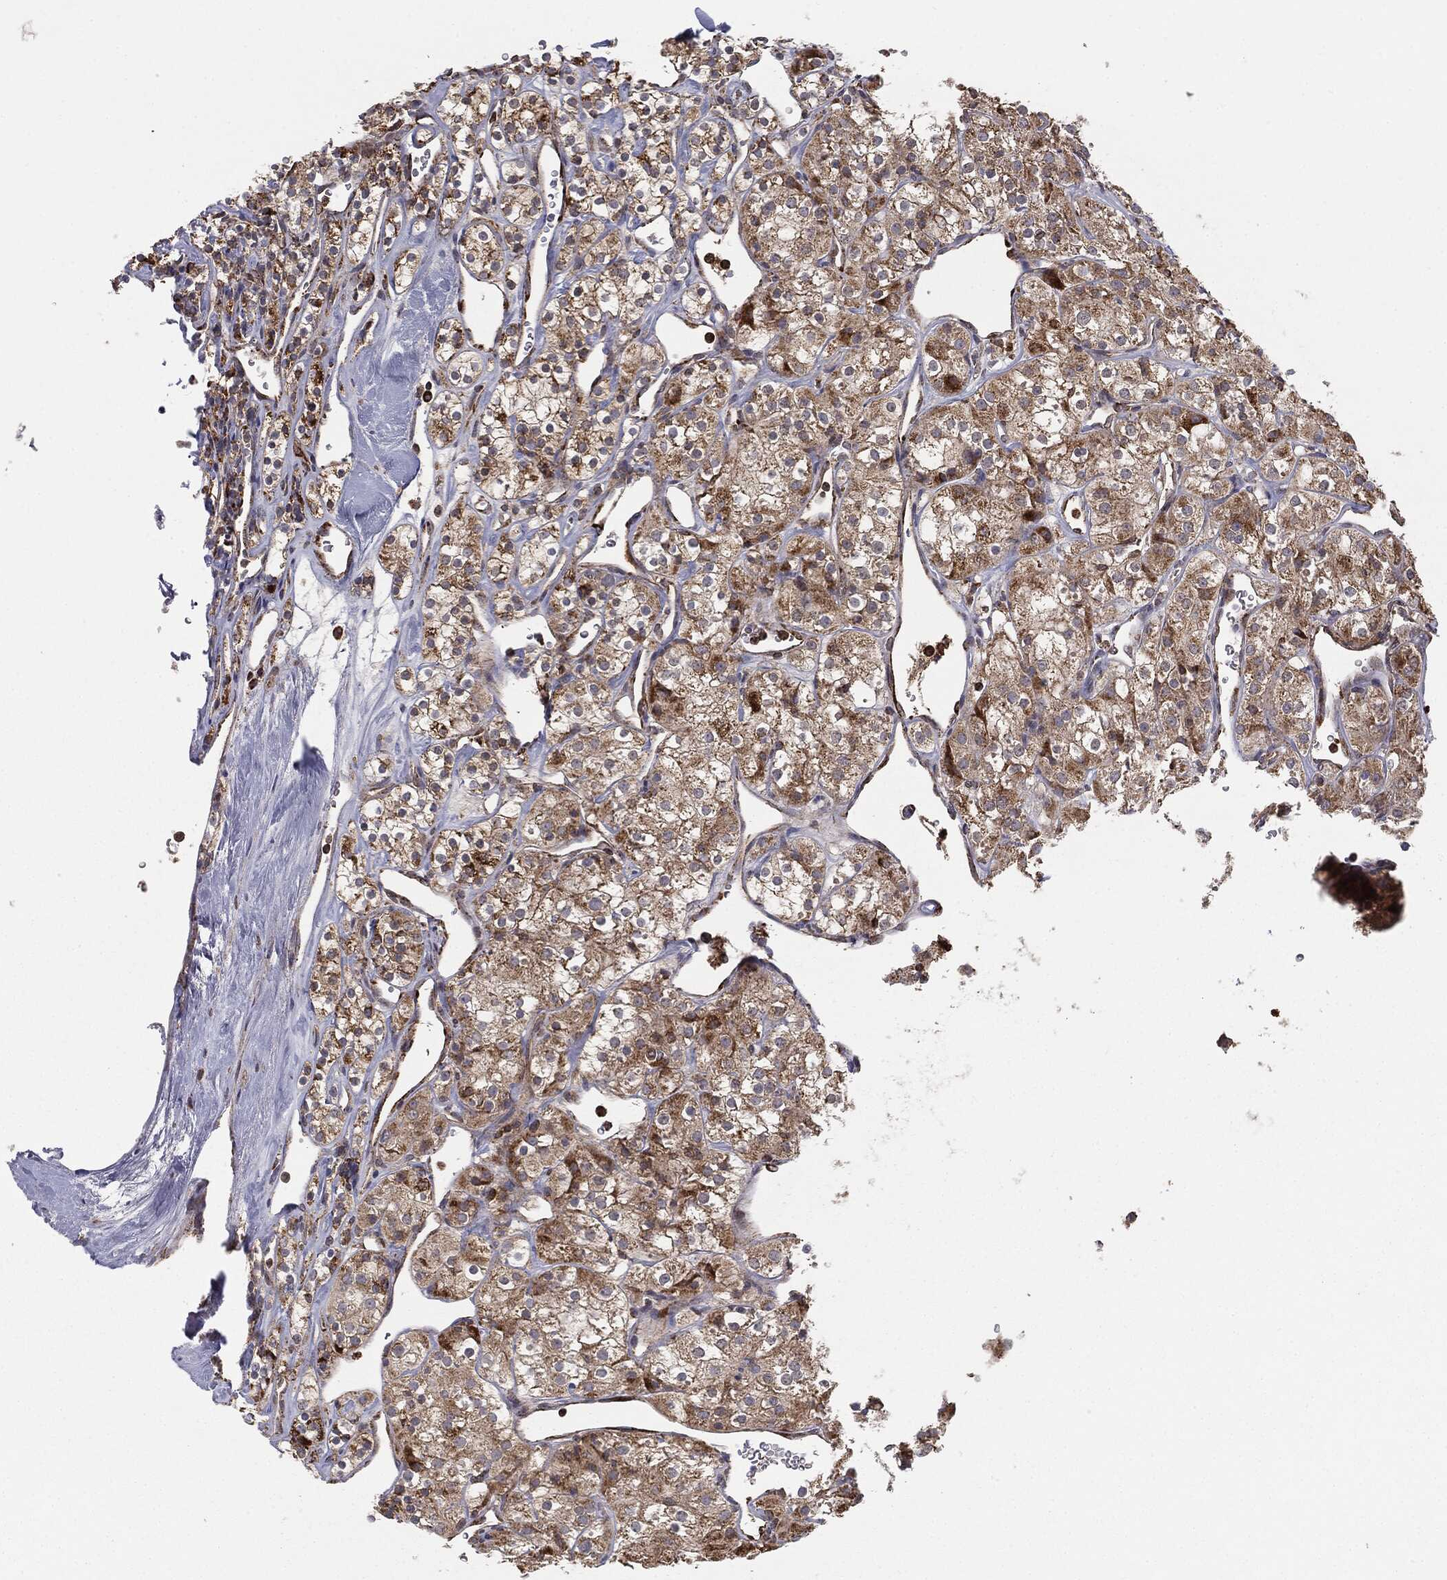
{"staining": {"intensity": "moderate", "quantity": ">75%", "location": "cytoplasmic/membranous"}, "tissue": "renal cancer", "cell_type": "Tumor cells", "image_type": "cancer", "snomed": [{"axis": "morphology", "description": "Adenocarcinoma, NOS"}, {"axis": "topography", "description": "Kidney"}], "caption": "Moderate cytoplasmic/membranous protein positivity is appreciated in about >75% of tumor cells in adenocarcinoma (renal). The protein of interest is stained brown, and the nuclei are stained in blue (DAB (3,3'-diaminobenzidine) IHC with brightfield microscopy, high magnification).", "gene": "MTOR", "patient": {"sex": "male", "age": 77}}